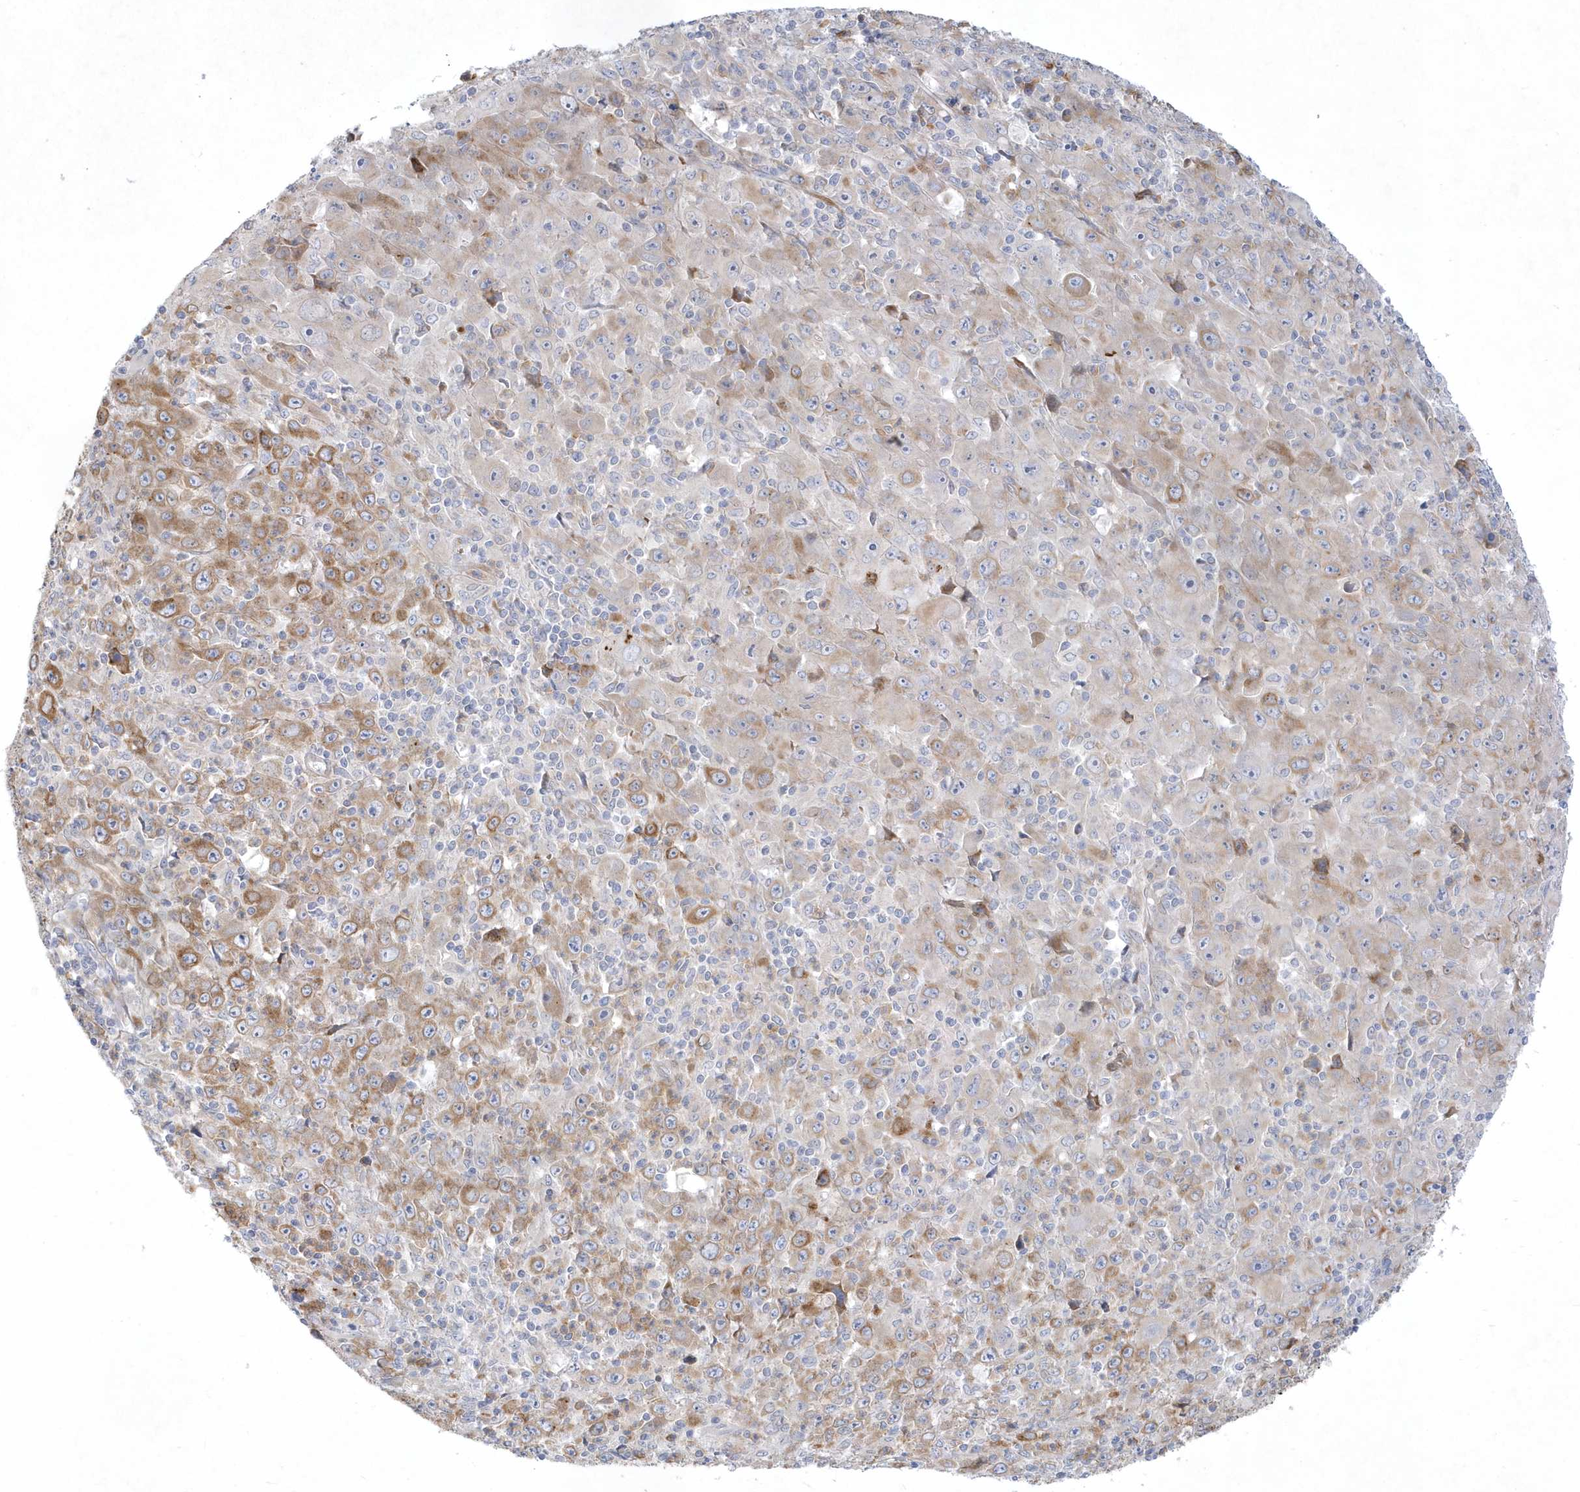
{"staining": {"intensity": "moderate", "quantity": "25%-75%", "location": "cytoplasmic/membranous"}, "tissue": "melanoma", "cell_type": "Tumor cells", "image_type": "cancer", "snomed": [{"axis": "morphology", "description": "Malignant melanoma, Metastatic site"}, {"axis": "topography", "description": "Skin"}], "caption": "Protein expression analysis of malignant melanoma (metastatic site) demonstrates moderate cytoplasmic/membranous expression in about 25%-75% of tumor cells.", "gene": "LARS1", "patient": {"sex": "female", "age": 56}}